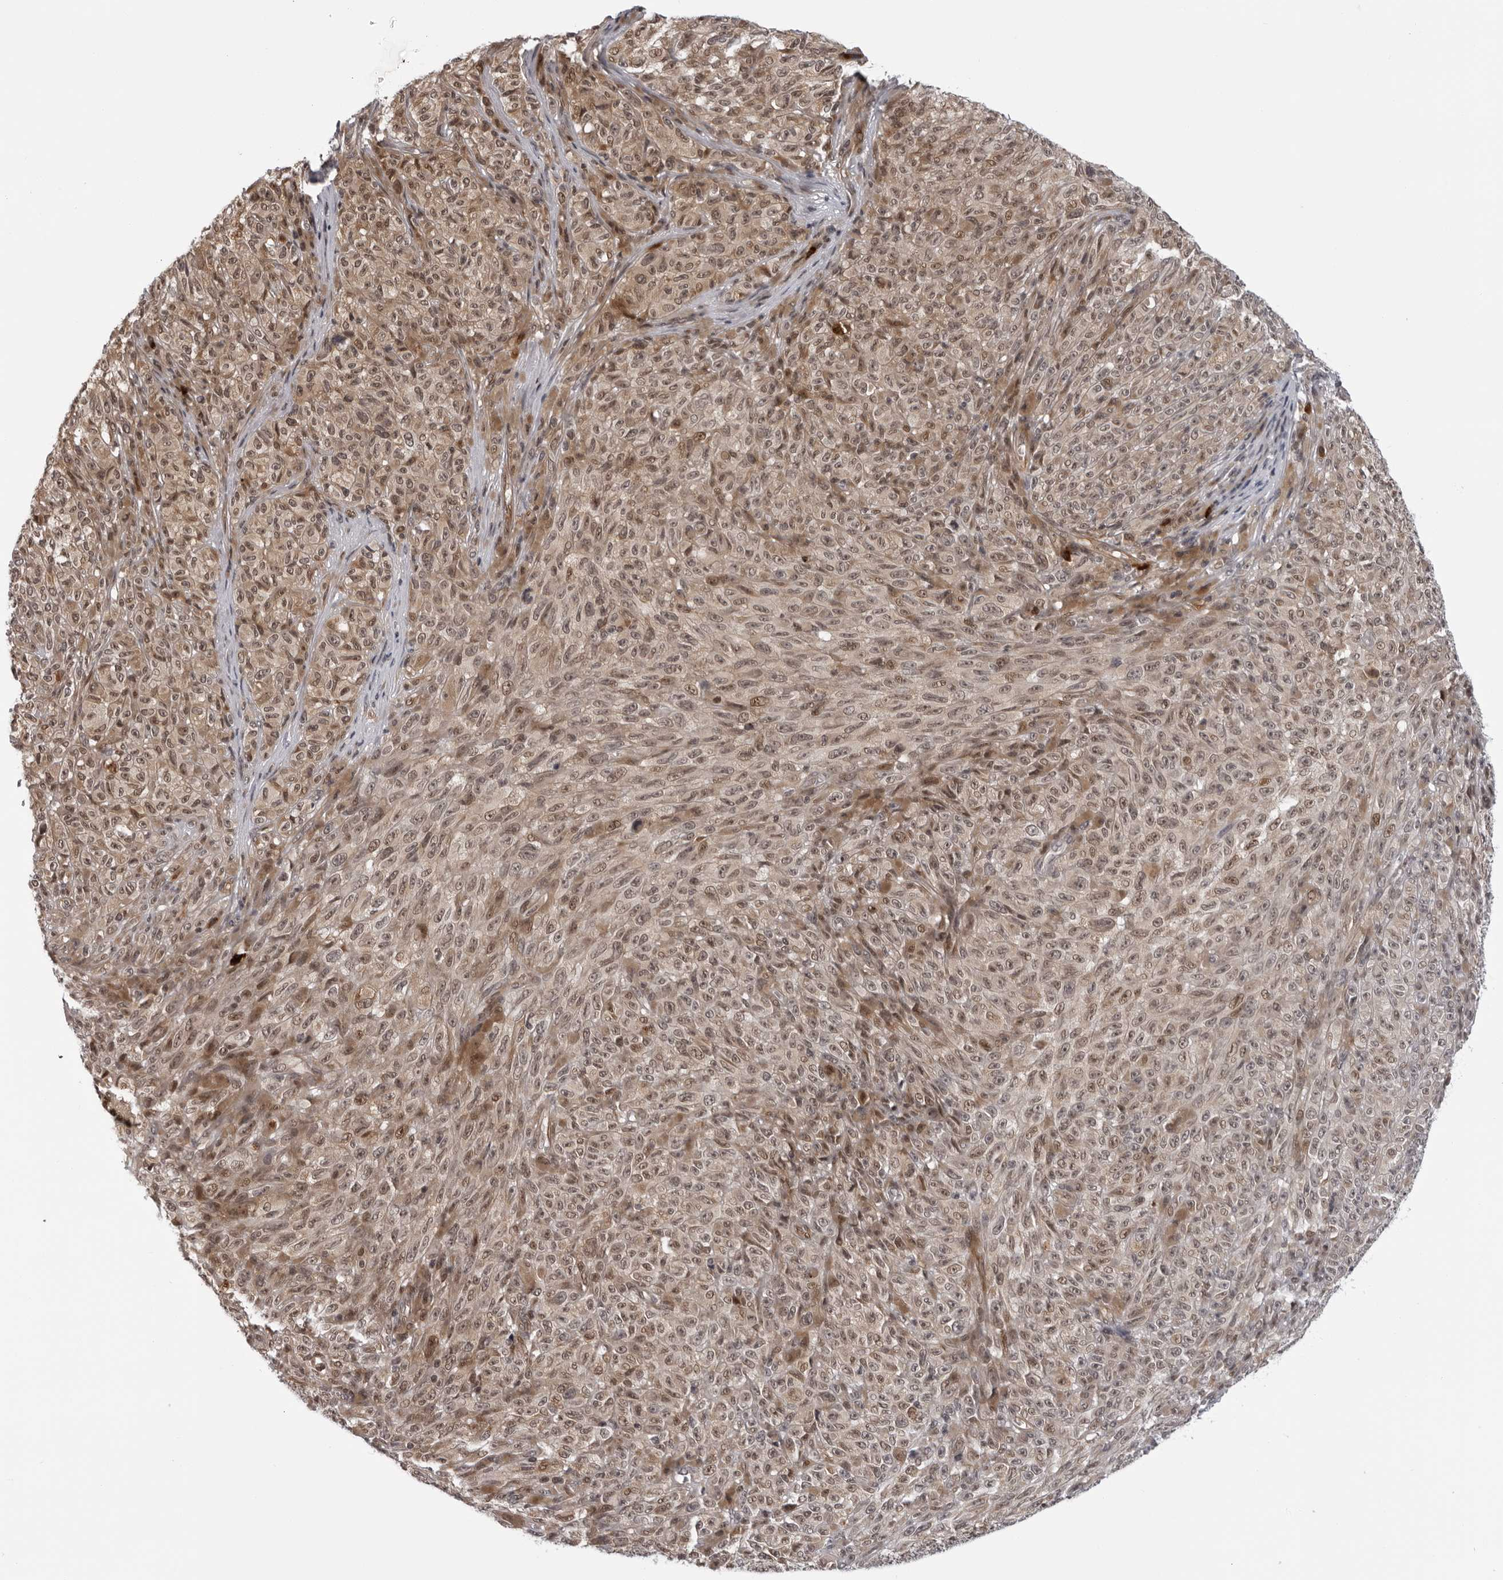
{"staining": {"intensity": "moderate", "quantity": ">75%", "location": "cytoplasmic/membranous,nuclear"}, "tissue": "melanoma", "cell_type": "Tumor cells", "image_type": "cancer", "snomed": [{"axis": "morphology", "description": "Malignant melanoma, NOS"}, {"axis": "topography", "description": "Skin"}], "caption": "Immunohistochemical staining of melanoma reveals moderate cytoplasmic/membranous and nuclear protein expression in about >75% of tumor cells.", "gene": "GCSAML", "patient": {"sex": "female", "age": 82}}